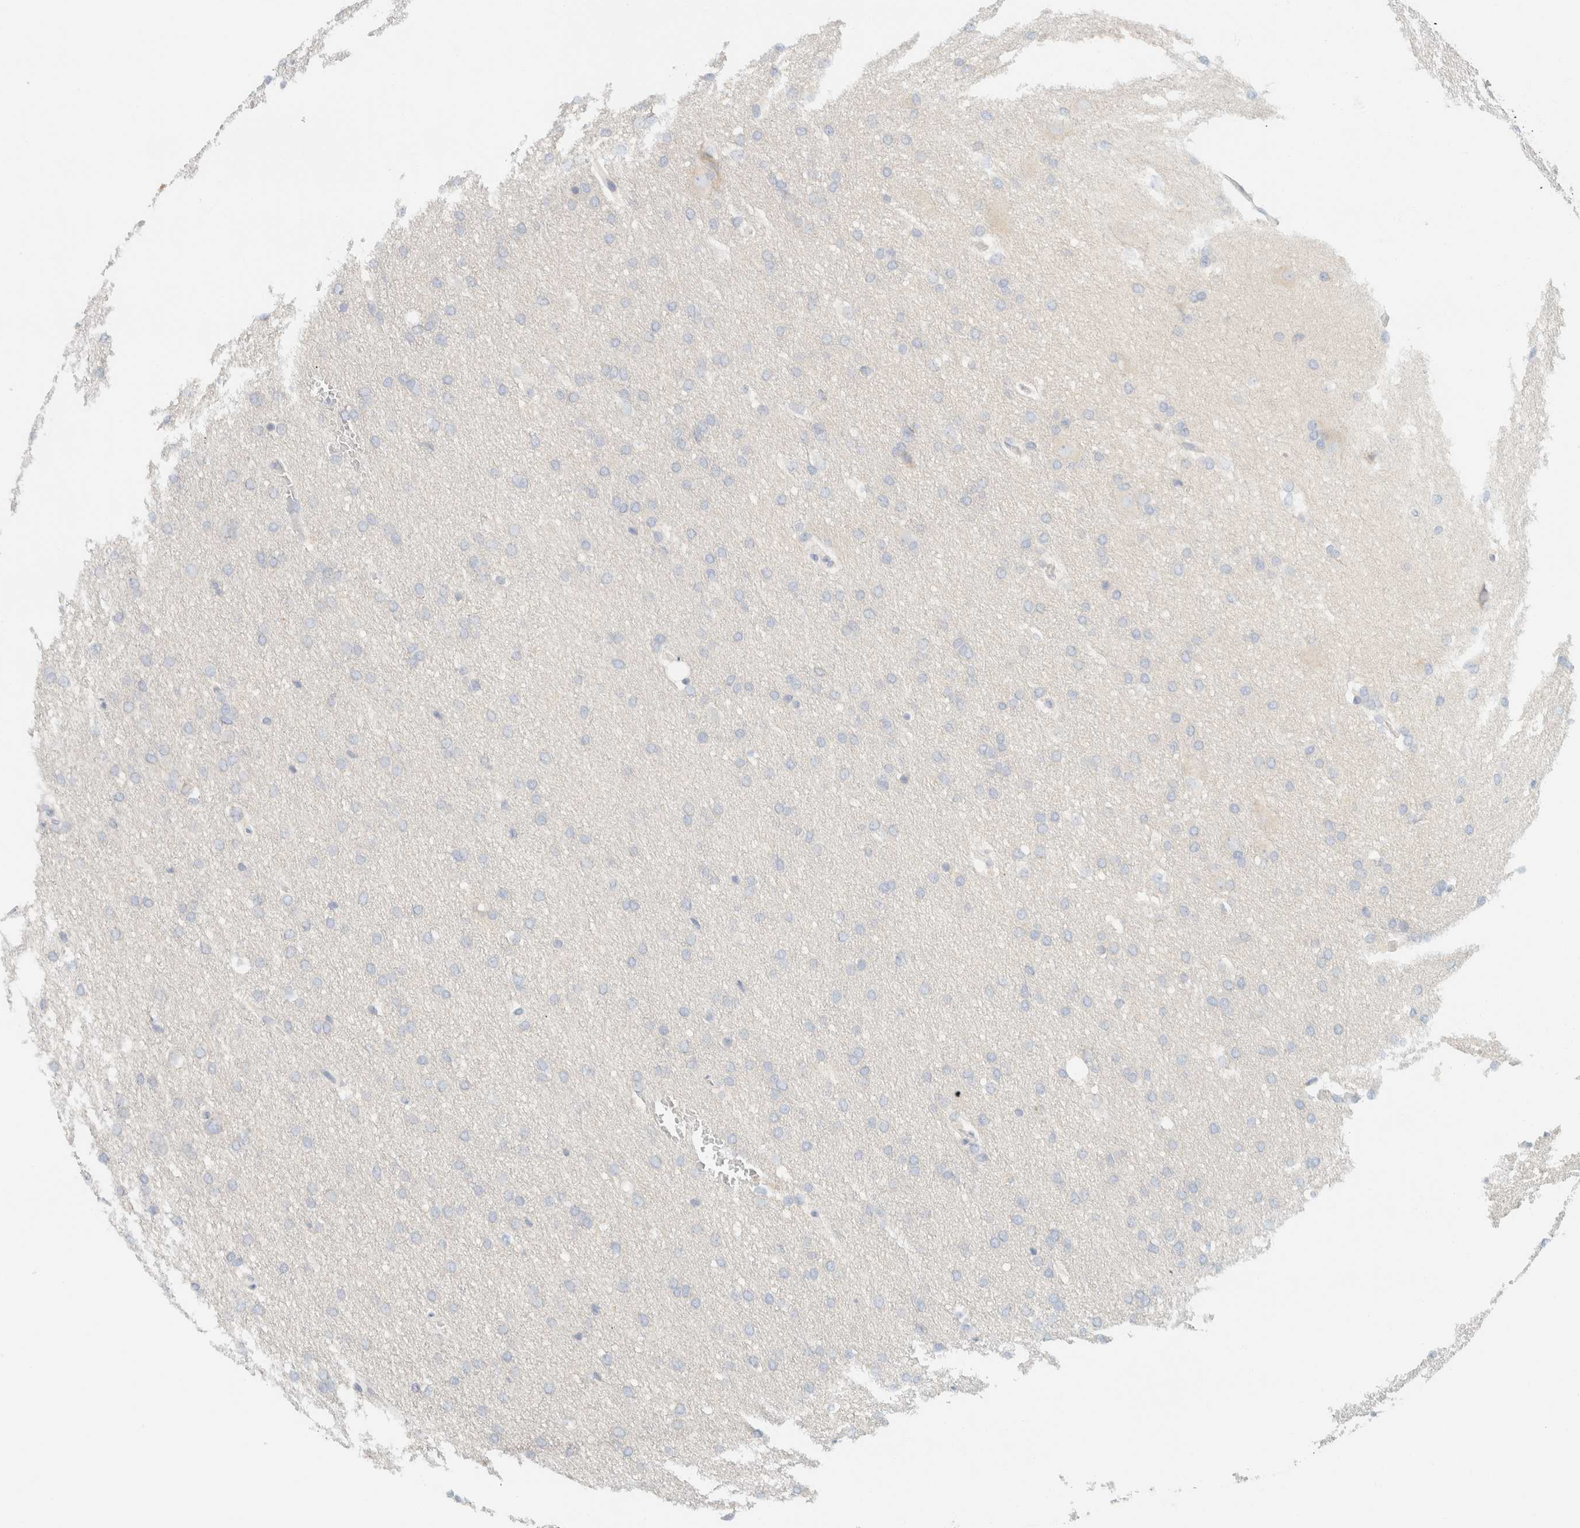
{"staining": {"intensity": "negative", "quantity": "none", "location": "none"}, "tissue": "glioma", "cell_type": "Tumor cells", "image_type": "cancer", "snomed": [{"axis": "morphology", "description": "Glioma, malignant, Low grade"}, {"axis": "topography", "description": "Brain"}], "caption": "This is an IHC photomicrograph of malignant glioma (low-grade). There is no staining in tumor cells.", "gene": "PTGES3L-AARSD1", "patient": {"sex": "female", "age": 37}}